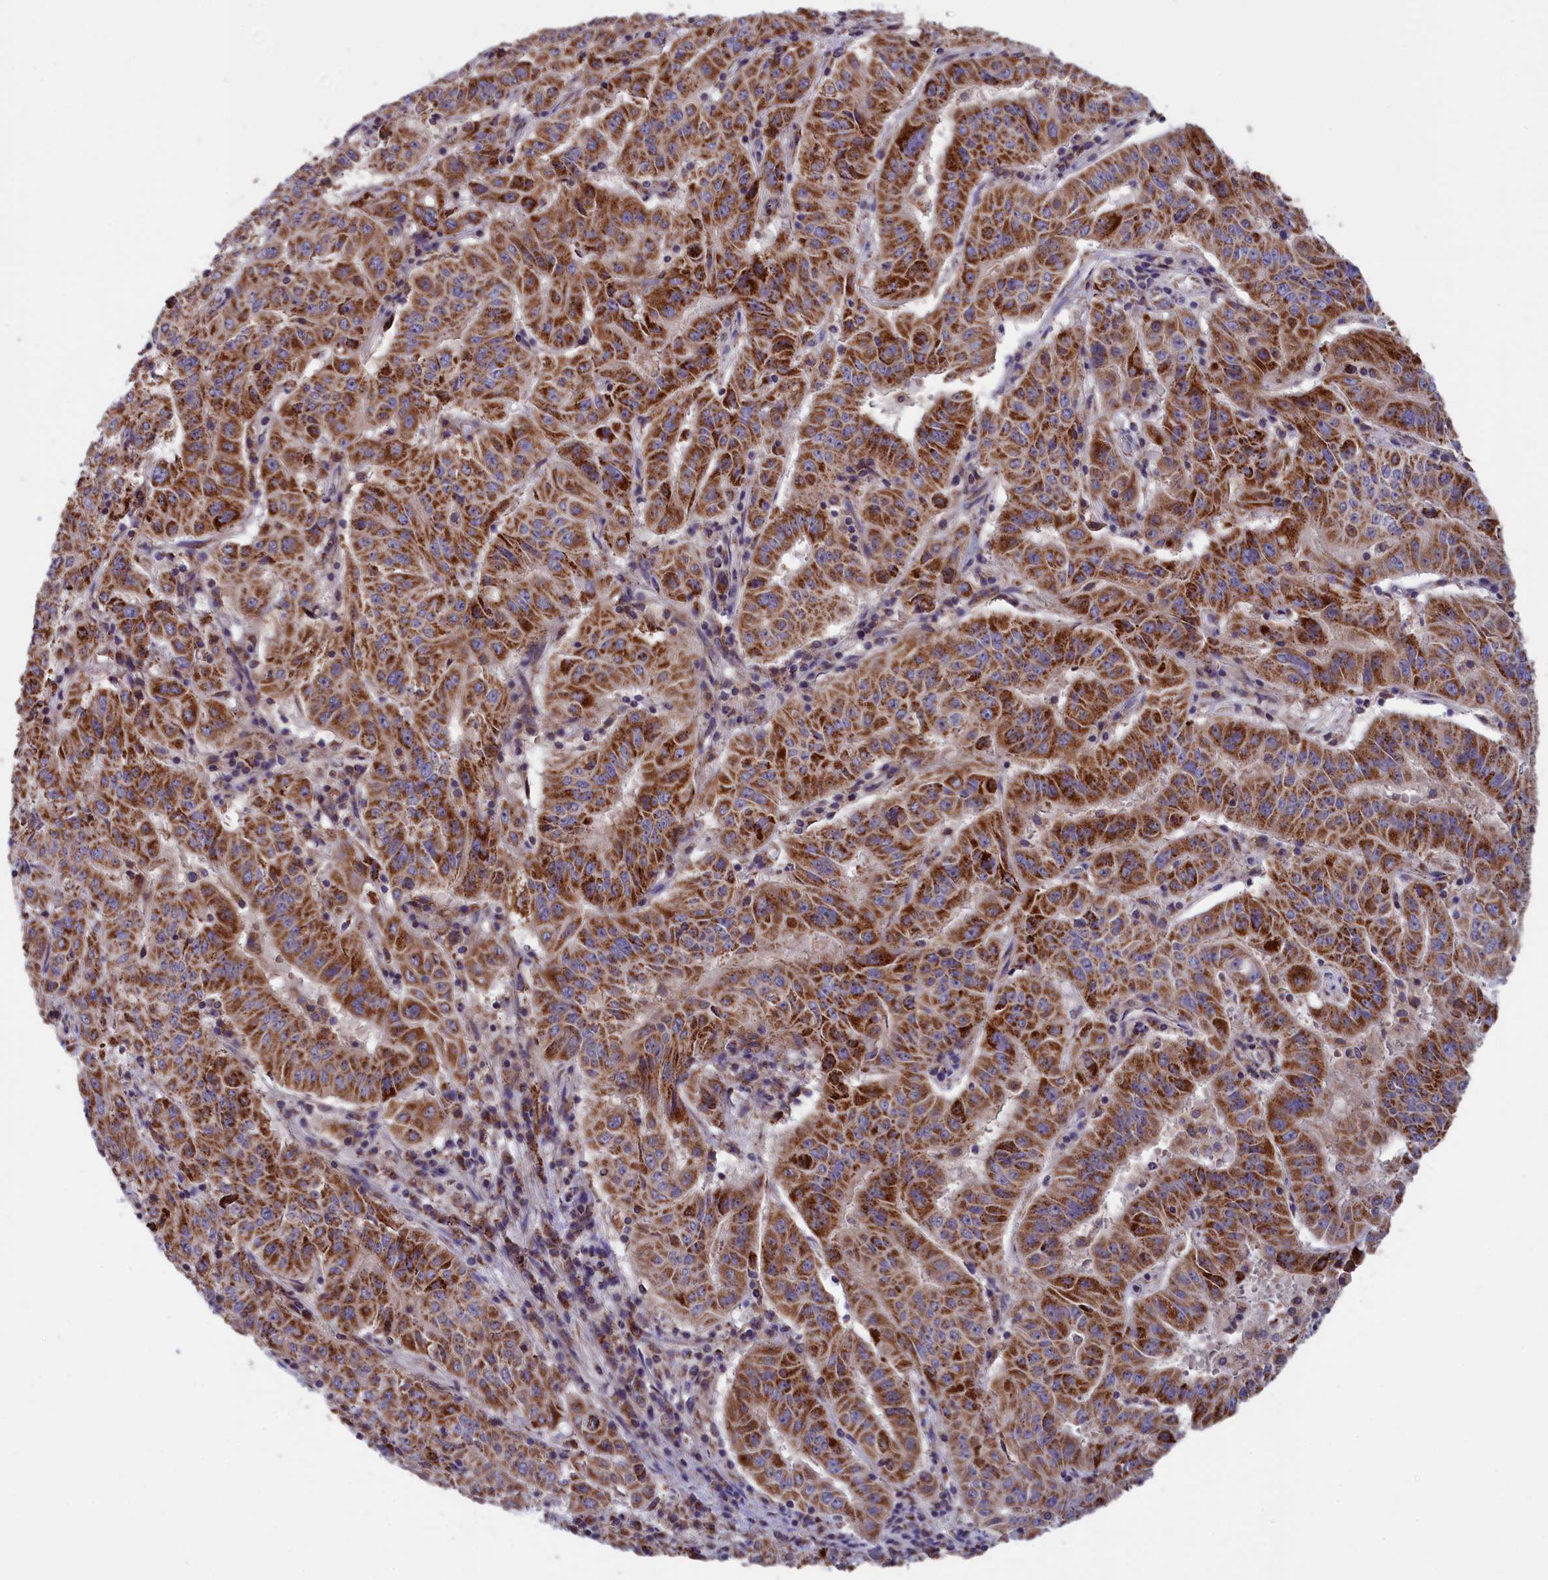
{"staining": {"intensity": "strong", "quantity": ">75%", "location": "cytoplasmic/membranous"}, "tissue": "pancreatic cancer", "cell_type": "Tumor cells", "image_type": "cancer", "snomed": [{"axis": "morphology", "description": "Adenocarcinoma, NOS"}, {"axis": "topography", "description": "Pancreas"}], "caption": "A high amount of strong cytoplasmic/membranous staining is seen in about >75% of tumor cells in pancreatic adenocarcinoma tissue.", "gene": "TIMM44", "patient": {"sex": "male", "age": 63}}